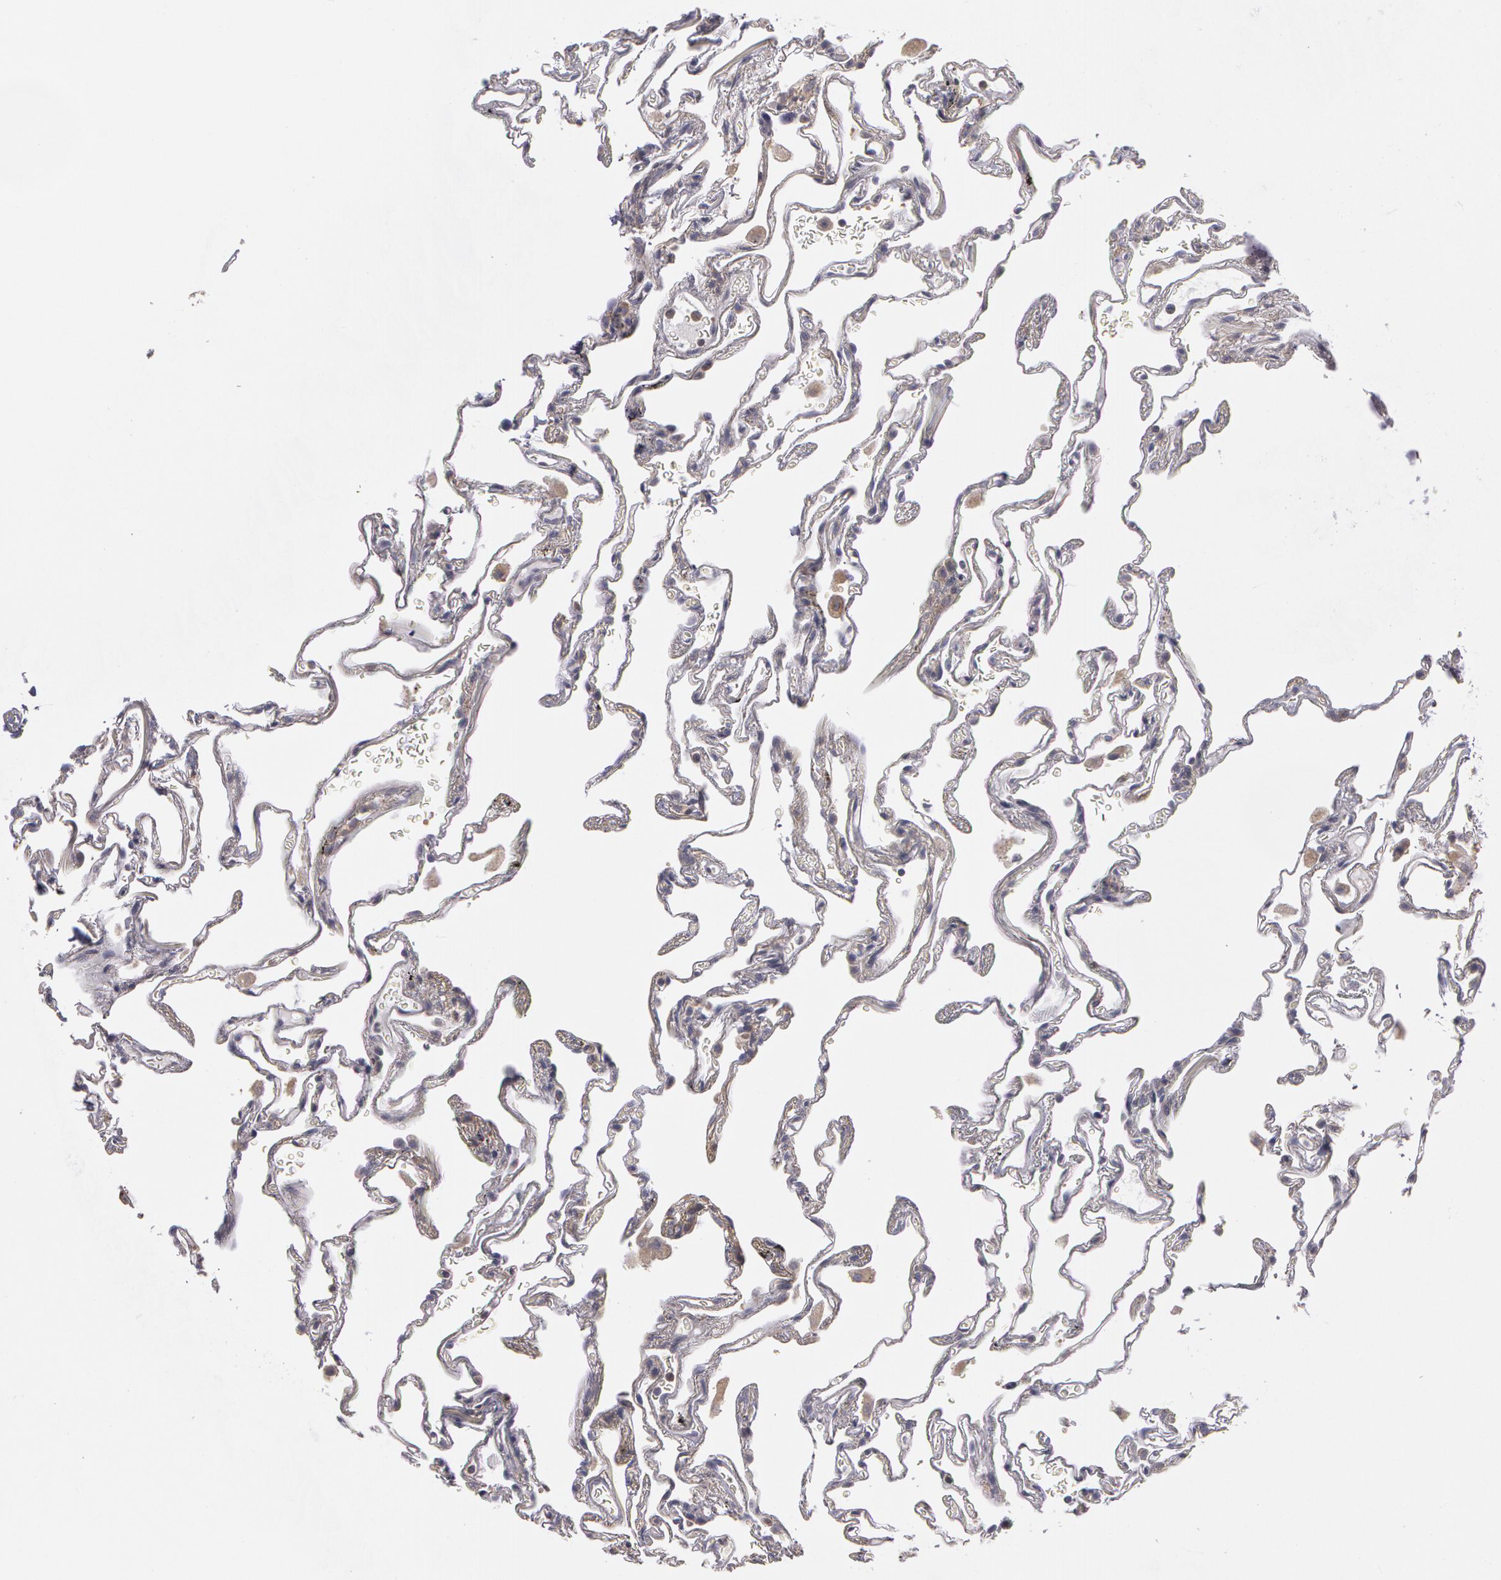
{"staining": {"intensity": "negative", "quantity": "none", "location": "none"}, "tissue": "lung", "cell_type": "Alveolar cells", "image_type": "normal", "snomed": [{"axis": "morphology", "description": "Normal tissue, NOS"}, {"axis": "morphology", "description": "Inflammation, NOS"}, {"axis": "topography", "description": "Lung"}], "caption": "Immunohistochemical staining of normal human lung reveals no significant staining in alveolar cells. The staining was performed using DAB to visualize the protein expression in brown, while the nuclei were stained in blue with hematoxylin (Magnification: 20x).", "gene": "NEK9", "patient": {"sex": "male", "age": 69}}